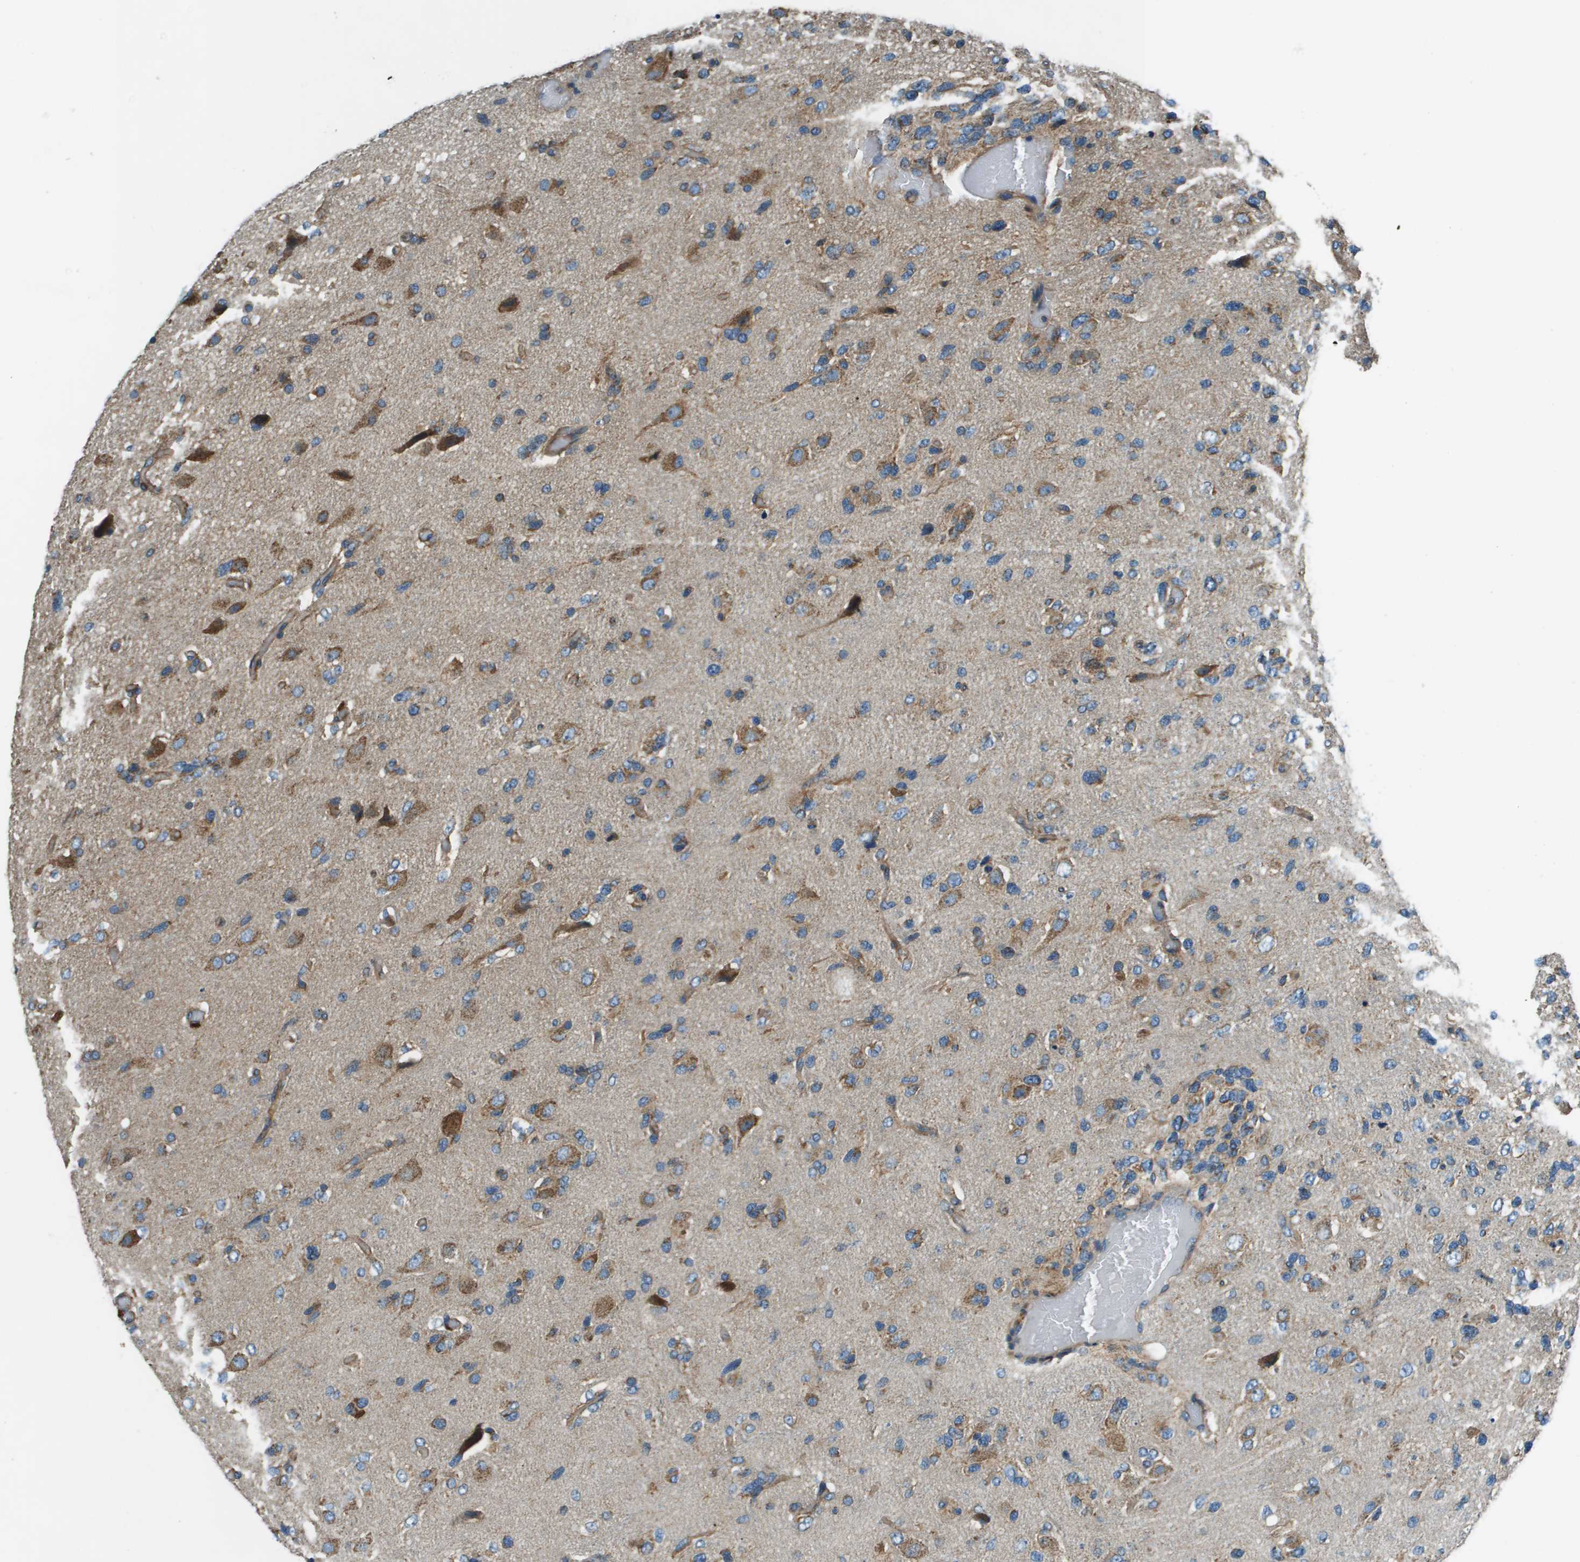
{"staining": {"intensity": "moderate", "quantity": "25%-75%", "location": "cytoplasmic/membranous"}, "tissue": "glioma", "cell_type": "Tumor cells", "image_type": "cancer", "snomed": [{"axis": "morphology", "description": "Glioma, malignant, High grade"}, {"axis": "topography", "description": "Brain"}], "caption": "Brown immunohistochemical staining in human high-grade glioma (malignant) exhibits moderate cytoplasmic/membranous staining in about 25%-75% of tumor cells. (brown staining indicates protein expression, while blue staining denotes nuclei).", "gene": "TMEM51", "patient": {"sex": "female", "age": 58}}